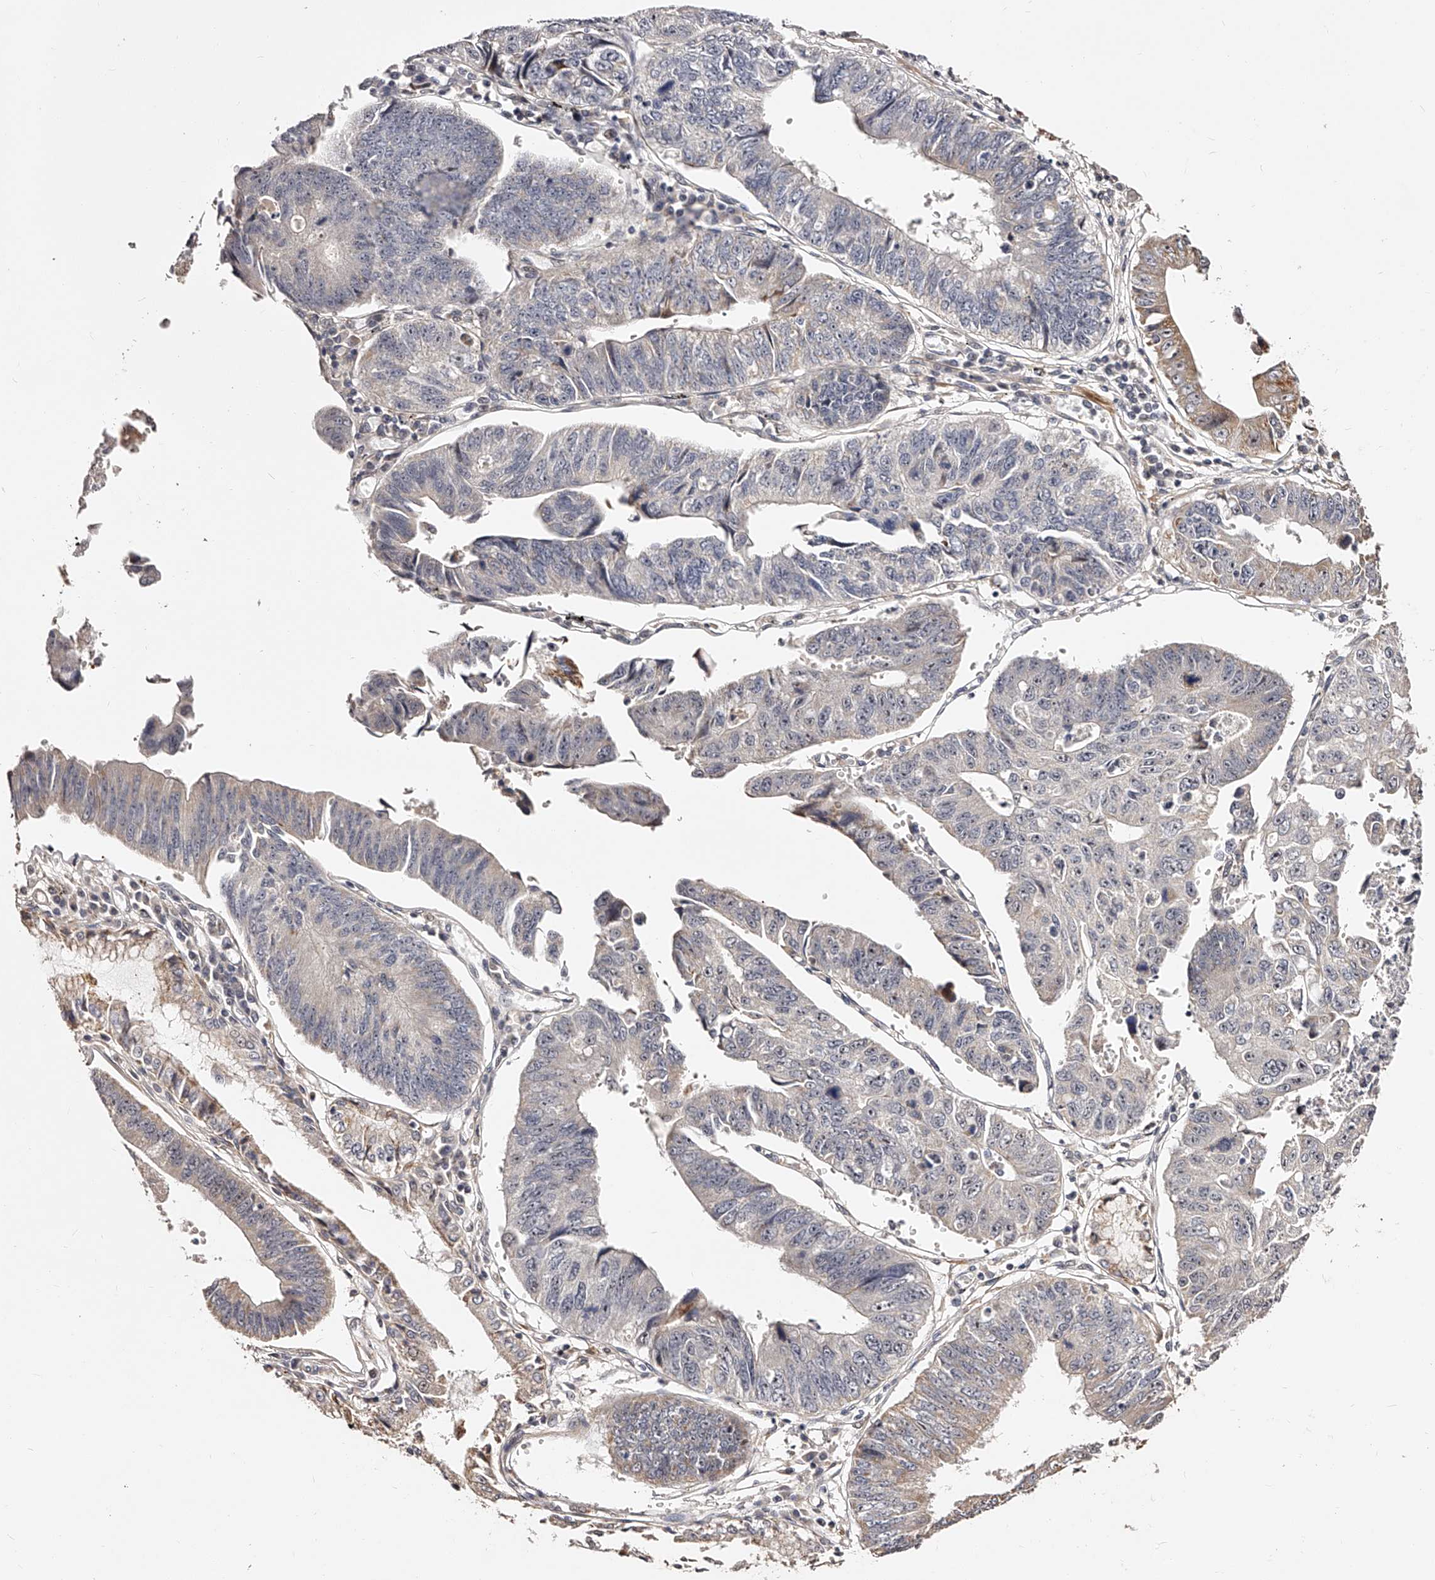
{"staining": {"intensity": "weak", "quantity": "<25%", "location": "cytoplasmic/membranous,nuclear"}, "tissue": "stomach cancer", "cell_type": "Tumor cells", "image_type": "cancer", "snomed": [{"axis": "morphology", "description": "Adenocarcinoma, NOS"}, {"axis": "topography", "description": "Stomach"}], "caption": "This is an immunohistochemistry (IHC) histopathology image of stomach cancer (adenocarcinoma). There is no expression in tumor cells.", "gene": "ZNF502", "patient": {"sex": "male", "age": 59}}